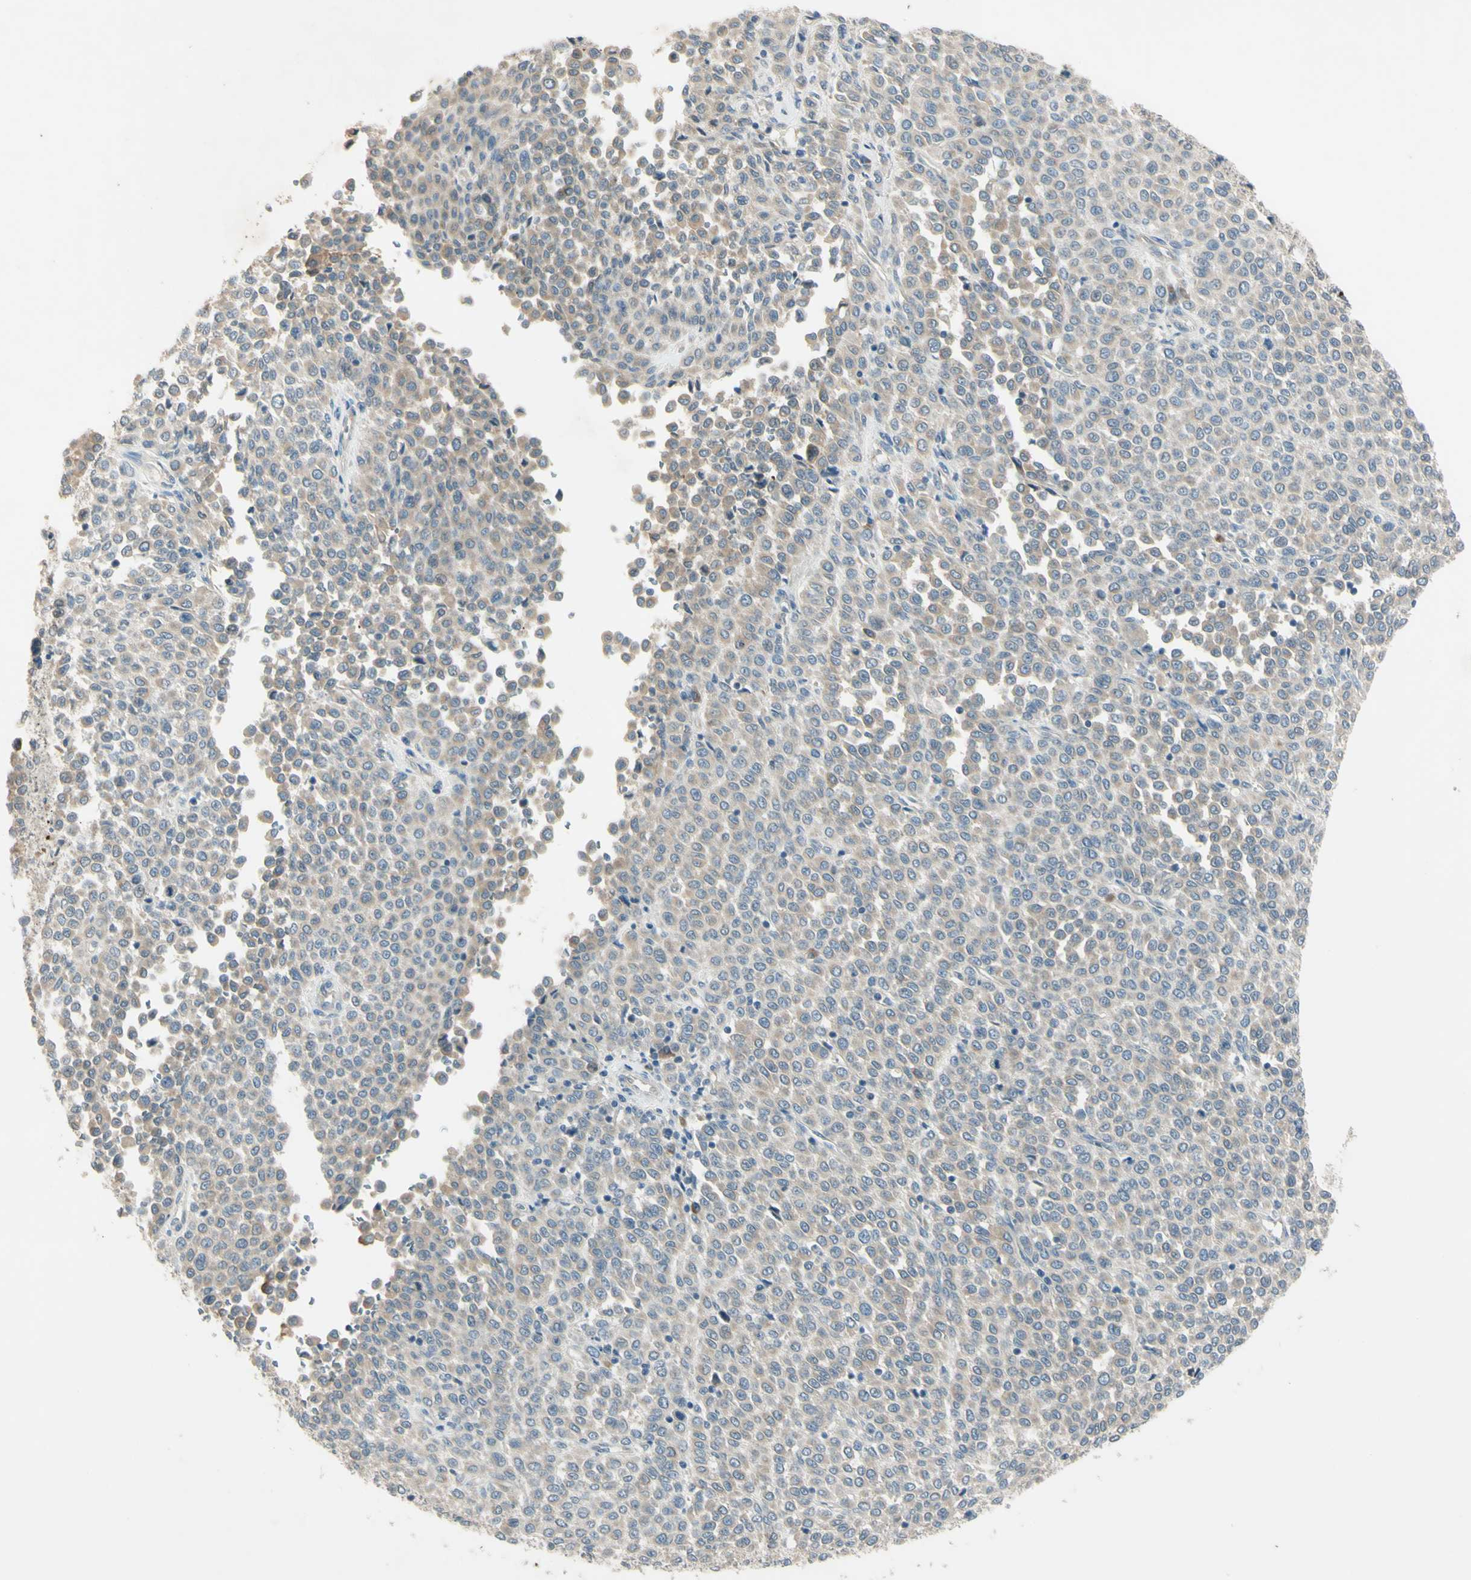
{"staining": {"intensity": "negative", "quantity": "none", "location": "none"}, "tissue": "melanoma", "cell_type": "Tumor cells", "image_type": "cancer", "snomed": [{"axis": "morphology", "description": "Malignant melanoma, Metastatic site"}, {"axis": "topography", "description": "Pancreas"}], "caption": "Immunohistochemistry of human malignant melanoma (metastatic site) shows no expression in tumor cells.", "gene": "AATK", "patient": {"sex": "female", "age": 30}}